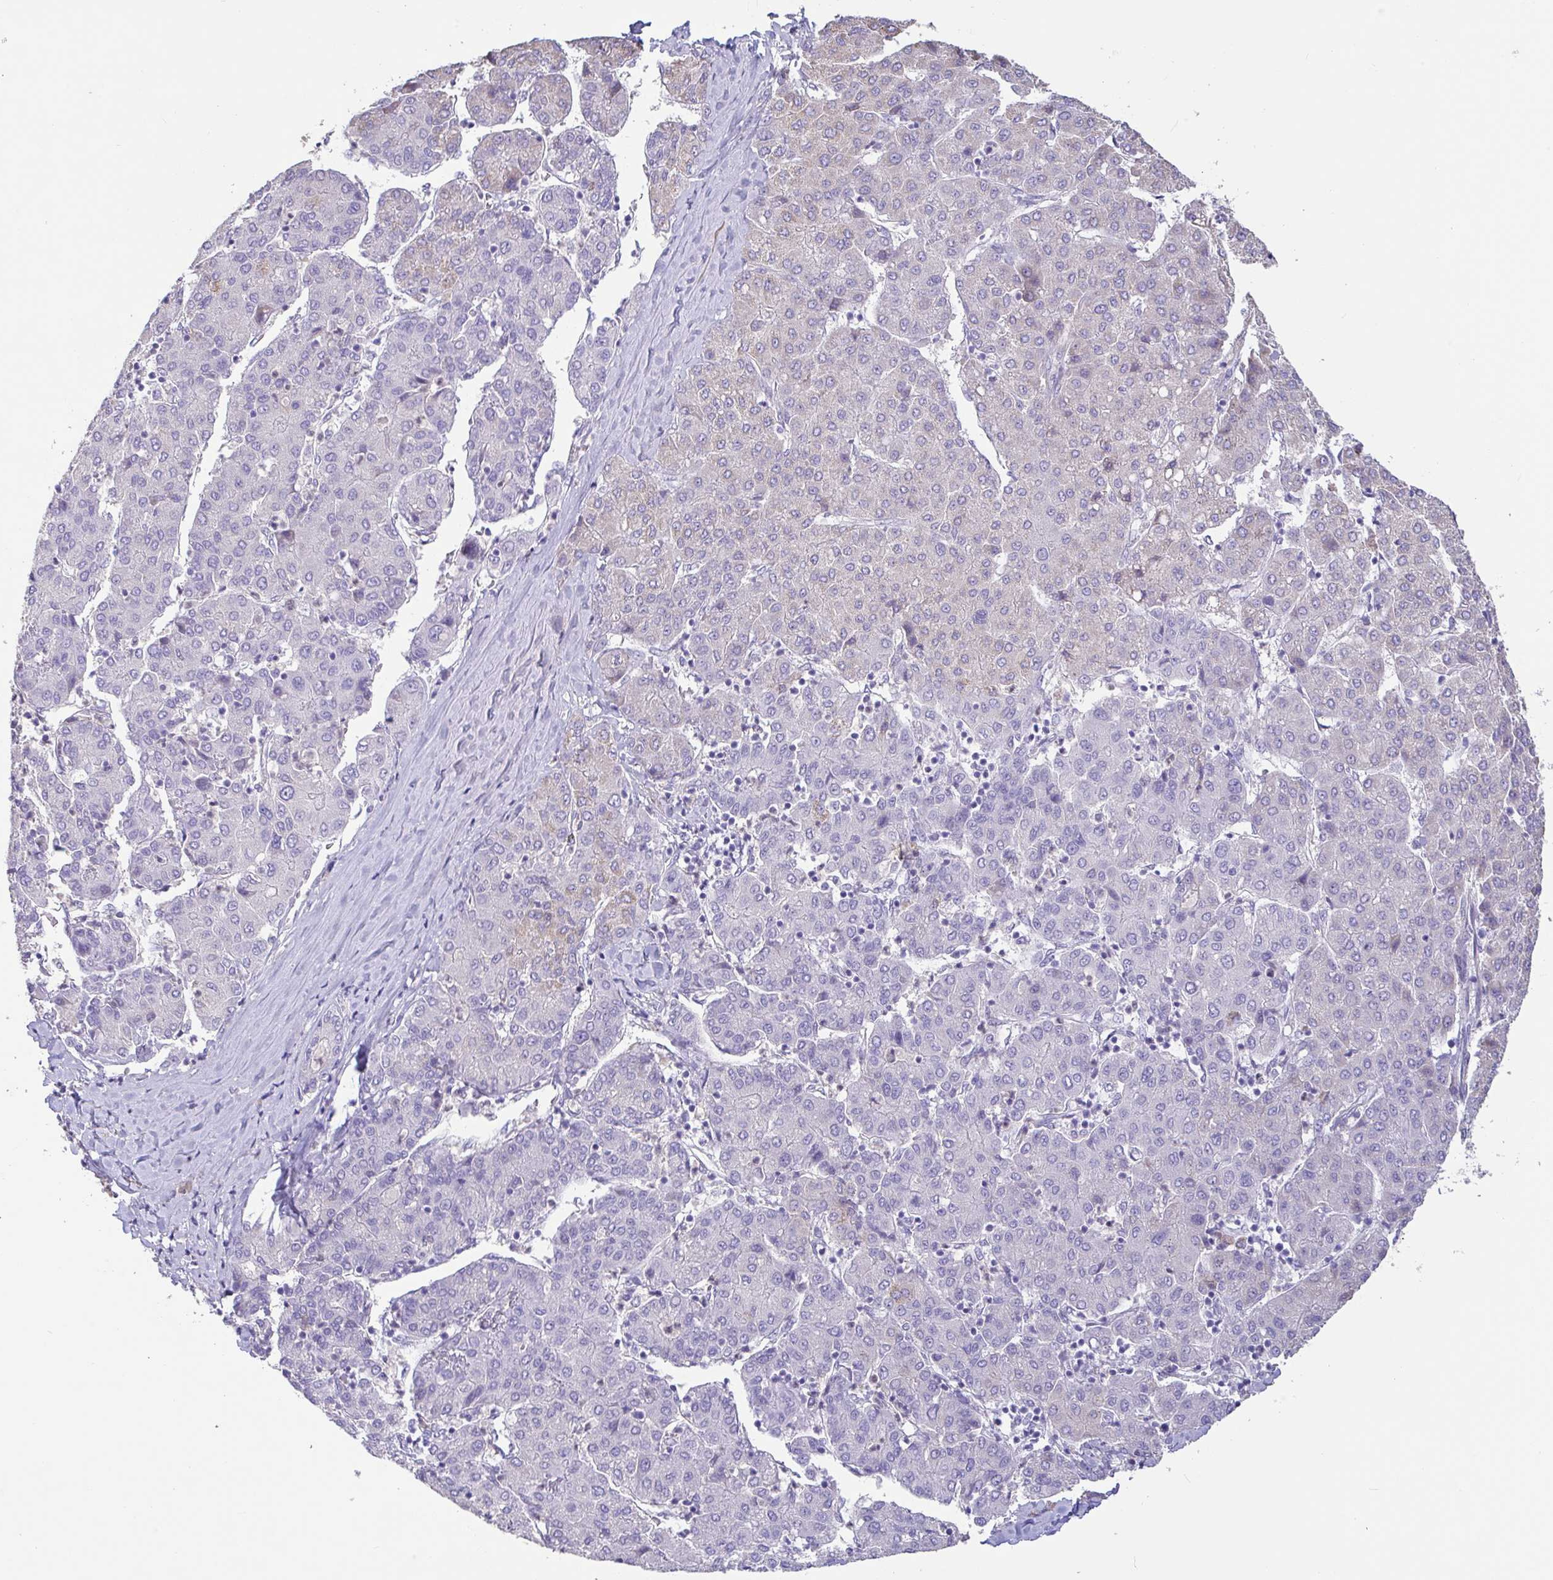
{"staining": {"intensity": "weak", "quantity": "<25%", "location": "cytoplasmic/membranous"}, "tissue": "liver cancer", "cell_type": "Tumor cells", "image_type": "cancer", "snomed": [{"axis": "morphology", "description": "Carcinoma, Hepatocellular, NOS"}, {"axis": "topography", "description": "Liver"}], "caption": "Hepatocellular carcinoma (liver) was stained to show a protein in brown. There is no significant positivity in tumor cells.", "gene": "PYGM", "patient": {"sex": "male", "age": 65}}